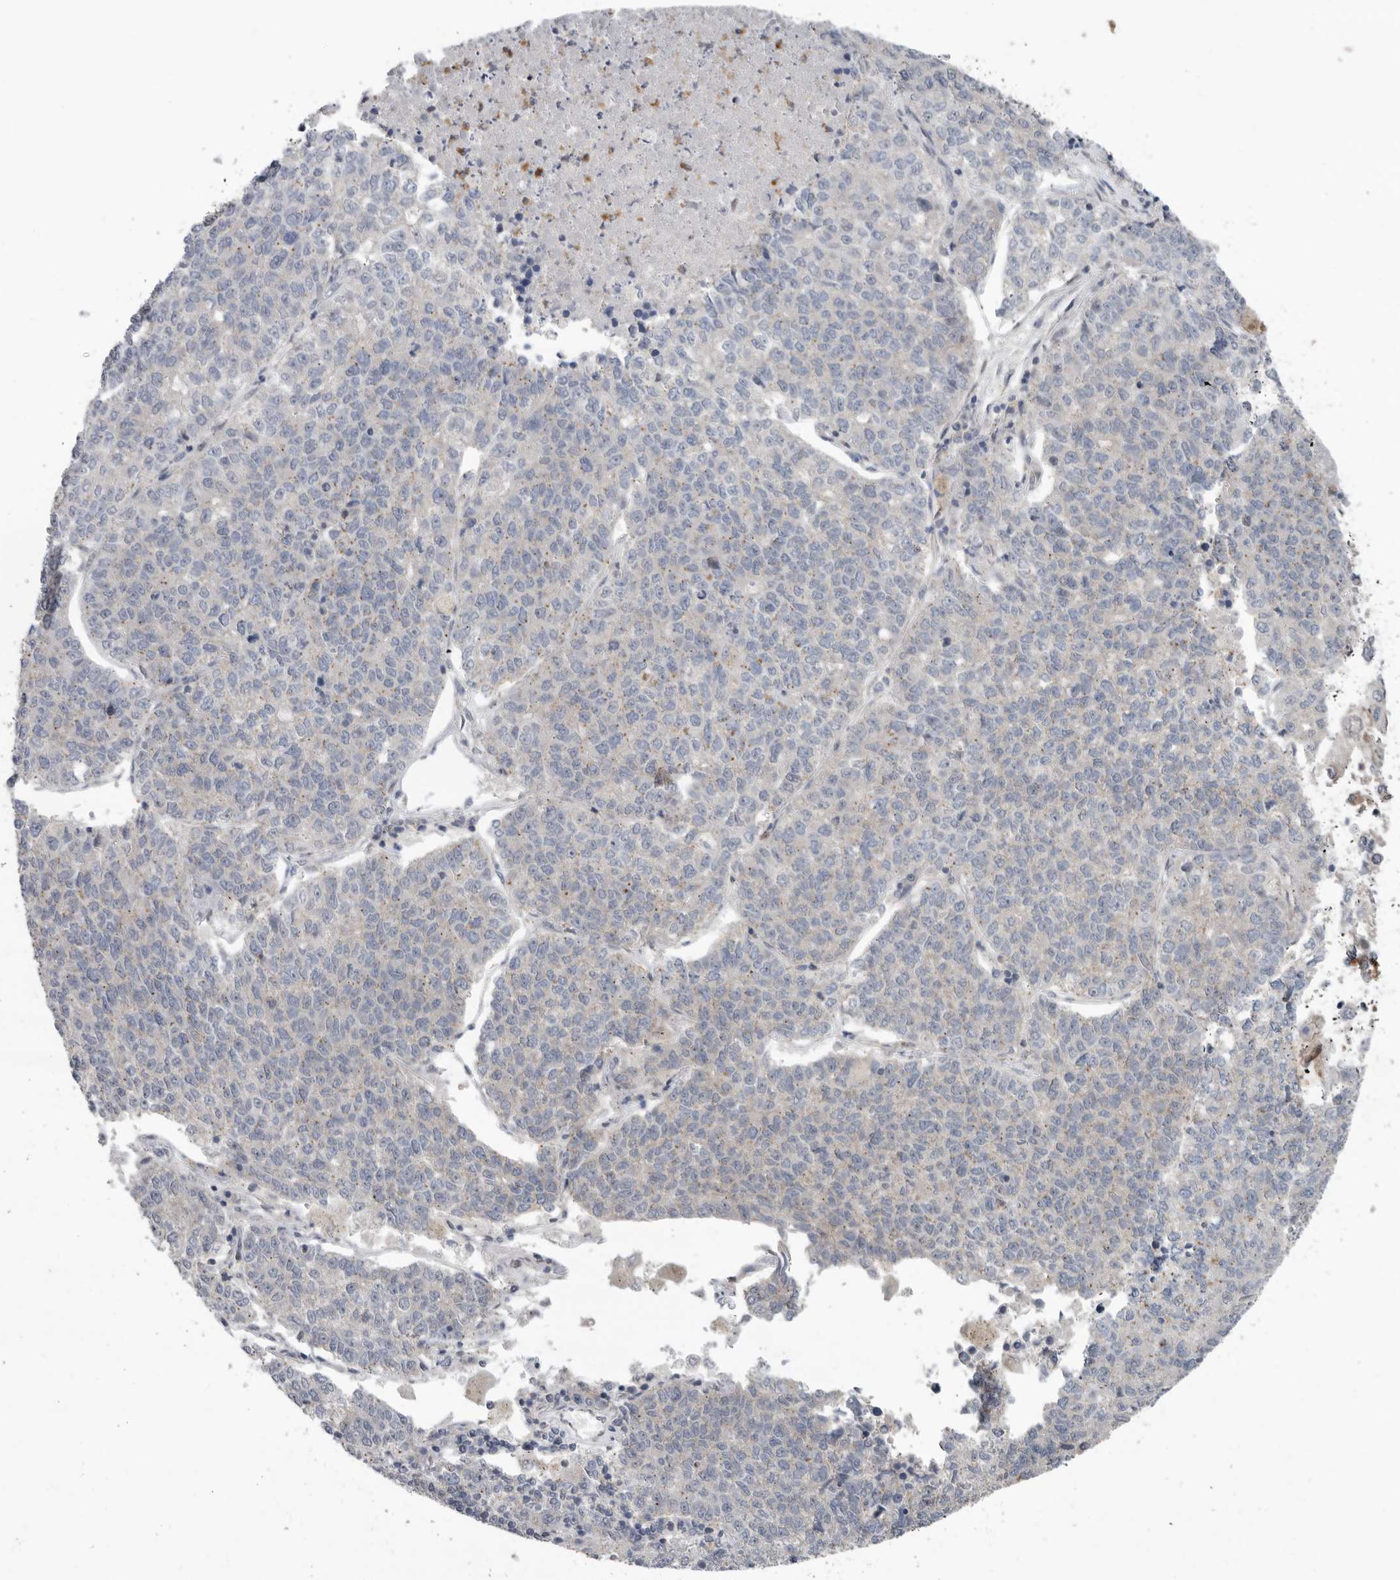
{"staining": {"intensity": "weak", "quantity": "<25%", "location": "cytoplasmic/membranous"}, "tissue": "lung cancer", "cell_type": "Tumor cells", "image_type": "cancer", "snomed": [{"axis": "morphology", "description": "Adenocarcinoma, NOS"}, {"axis": "topography", "description": "Lung"}], "caption": "High power microscopy photomicrograph of an immunohistochemistry (IHC) photomicrograph of lung cancer (adenocarcinoma), revealing no significant staining in tumor cells.", "gene": "KLK5", "patient": {"sex": "male", "age": 49}}